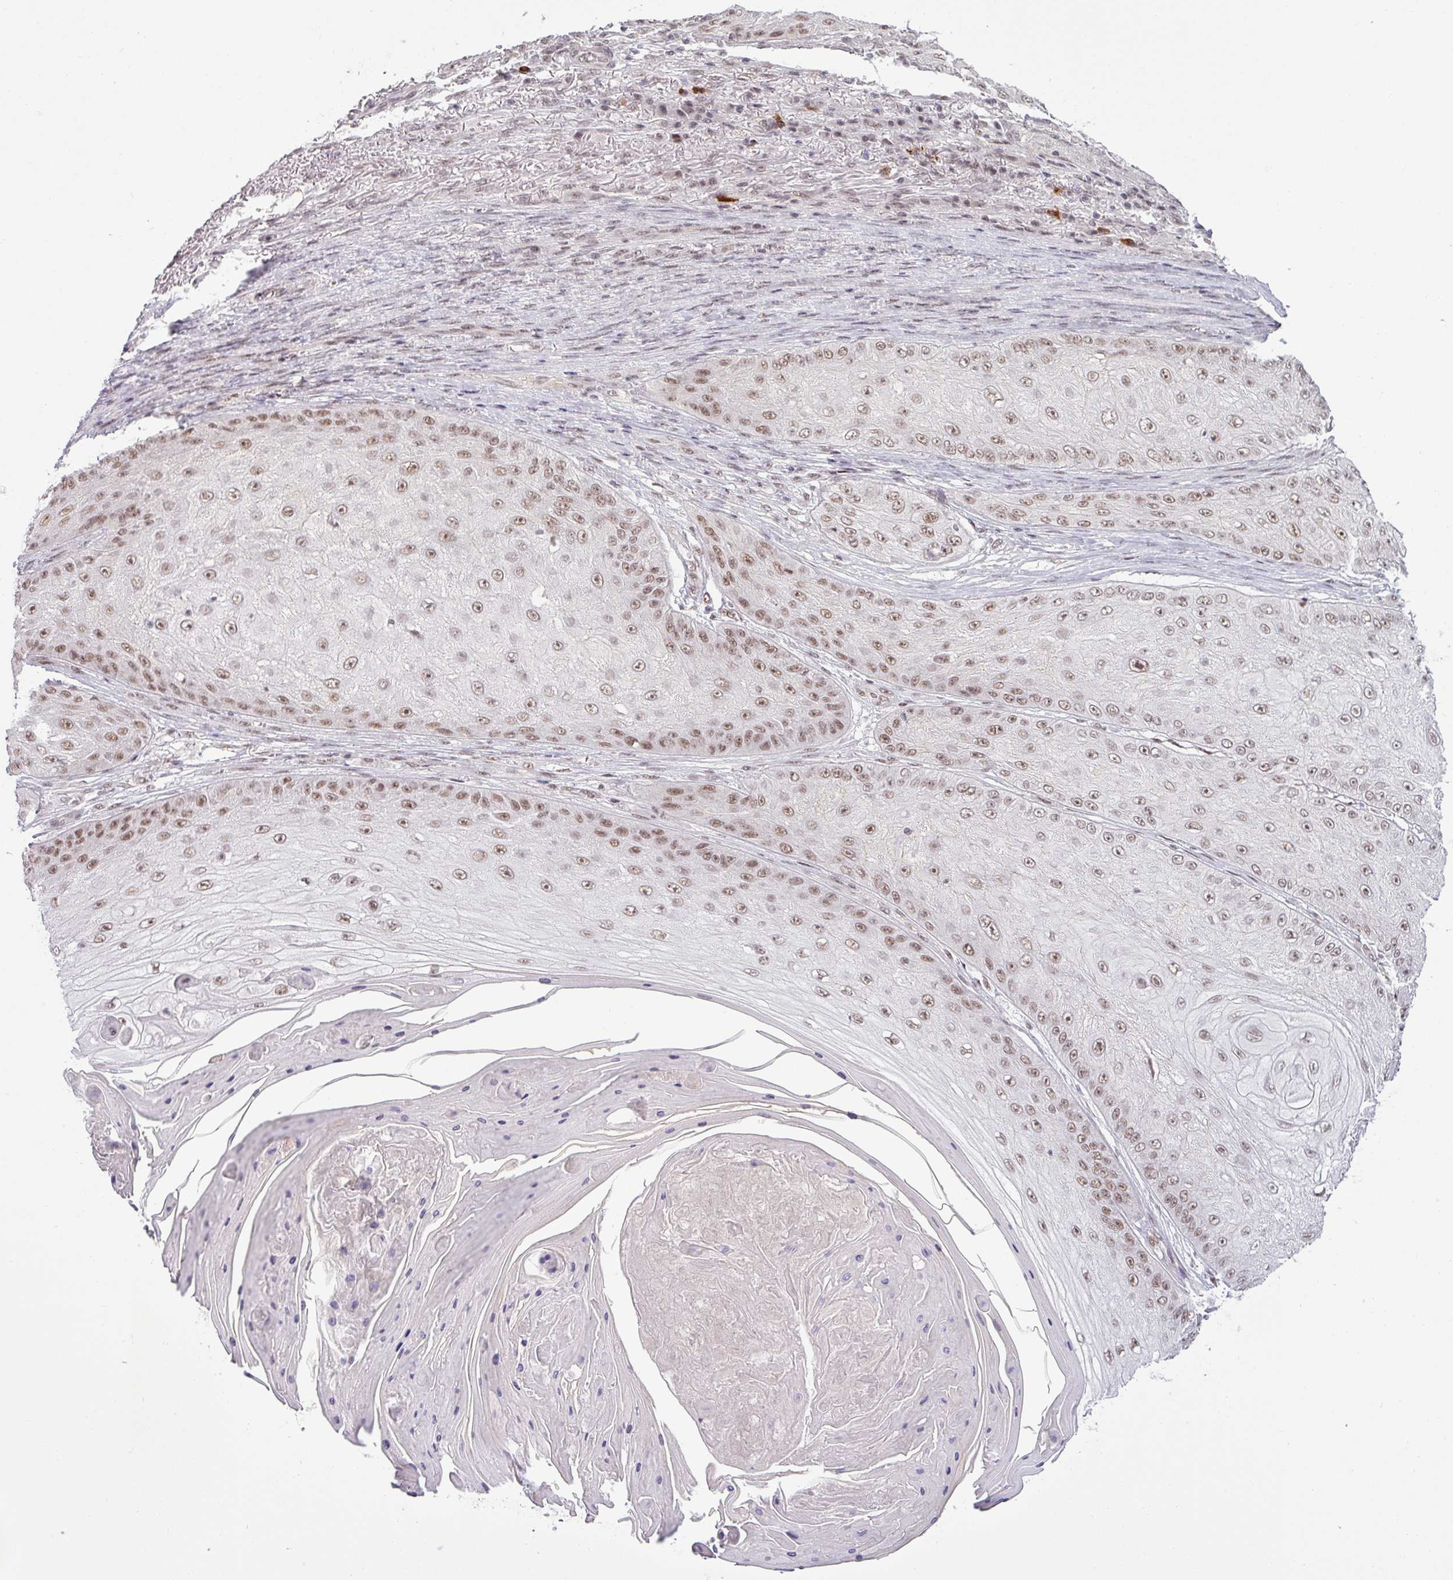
{"staining": {"intensity": "moderate", "quantity": ">75%", "location": "nuclear"}, "tissue": "skin cancer", "cell_type": "Tumor cells", "image_type": "cancer", "snomed": [{"axis": "morphology", "description": "Squamous cell carcinoma, NOS"}, {"axis": "topography", "description": "Skin"}], "caption": "About >75% of tumor cells in squamous cell carcinoma (skin) exhibit moderate nuclear protein expression as visualized by brown immunohistochemical staining.", "gene": "PTPN20", "patient": {"sex": "male", "age": 70}}